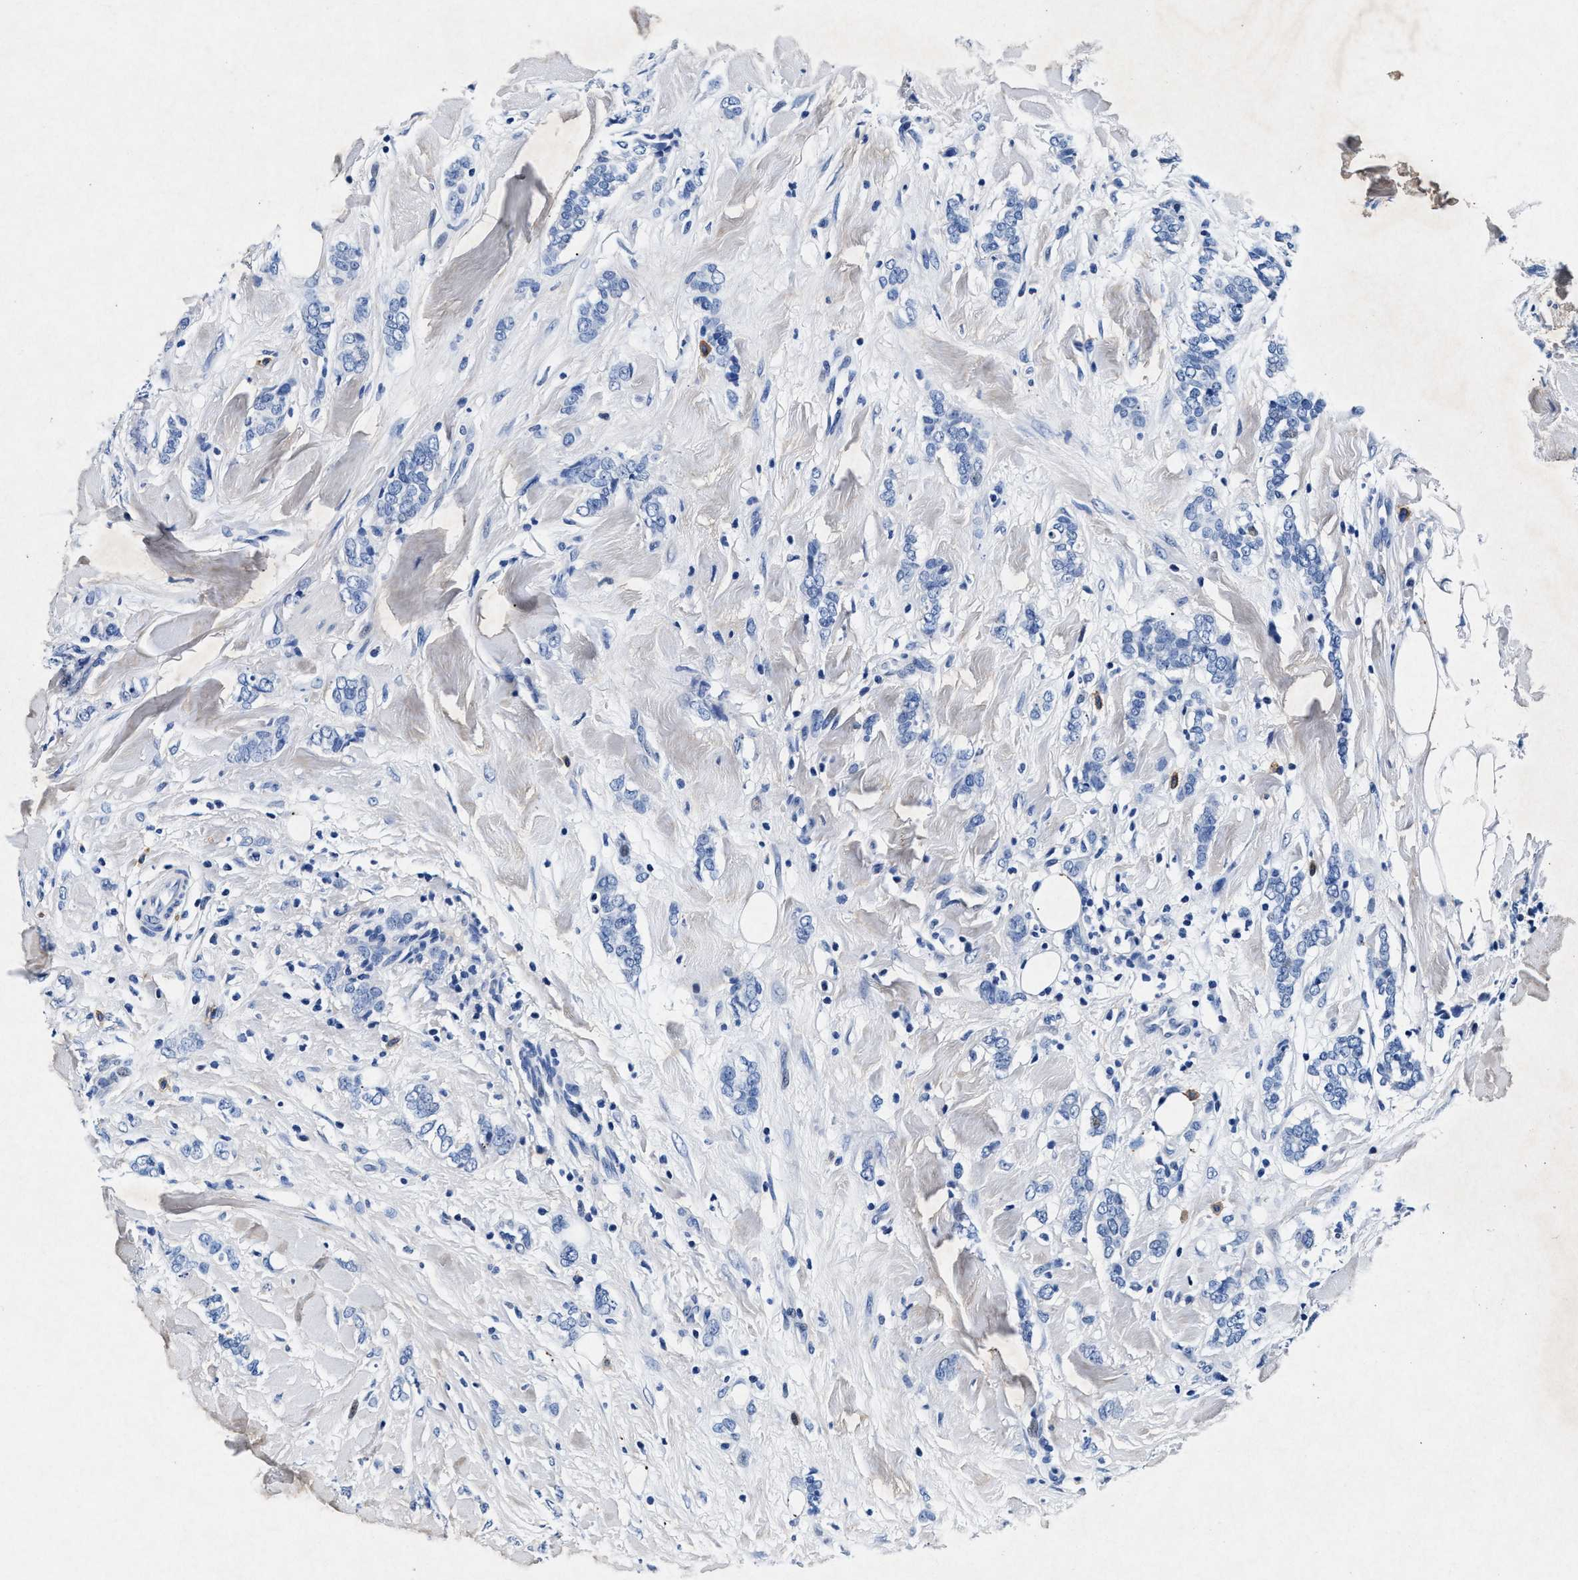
{"staining": {"intensity": "negative", "quantity": "none", "location": "none"}, "tissue": "breast cancer", "cell_type": "Tumor cells", "image_type": "cancer", "snomed": [{"axis": "morphology", "description": "Lobular carcinoma"}, {"axis": "topography", "description": "Skin"}, {"axis": "topography", "description": "Breast"}], "caption": "Tumor cells are negative for brown protein staining in lobular carcinoma (breast). Brightfield microscopy of IHC stained with DAB (3,3'-diaminobenzidine) (brown) and hematoxylin (blue), captured at high magnification.", "gene": "MAP6", "patient": {"sex": "female", "age": 46}}